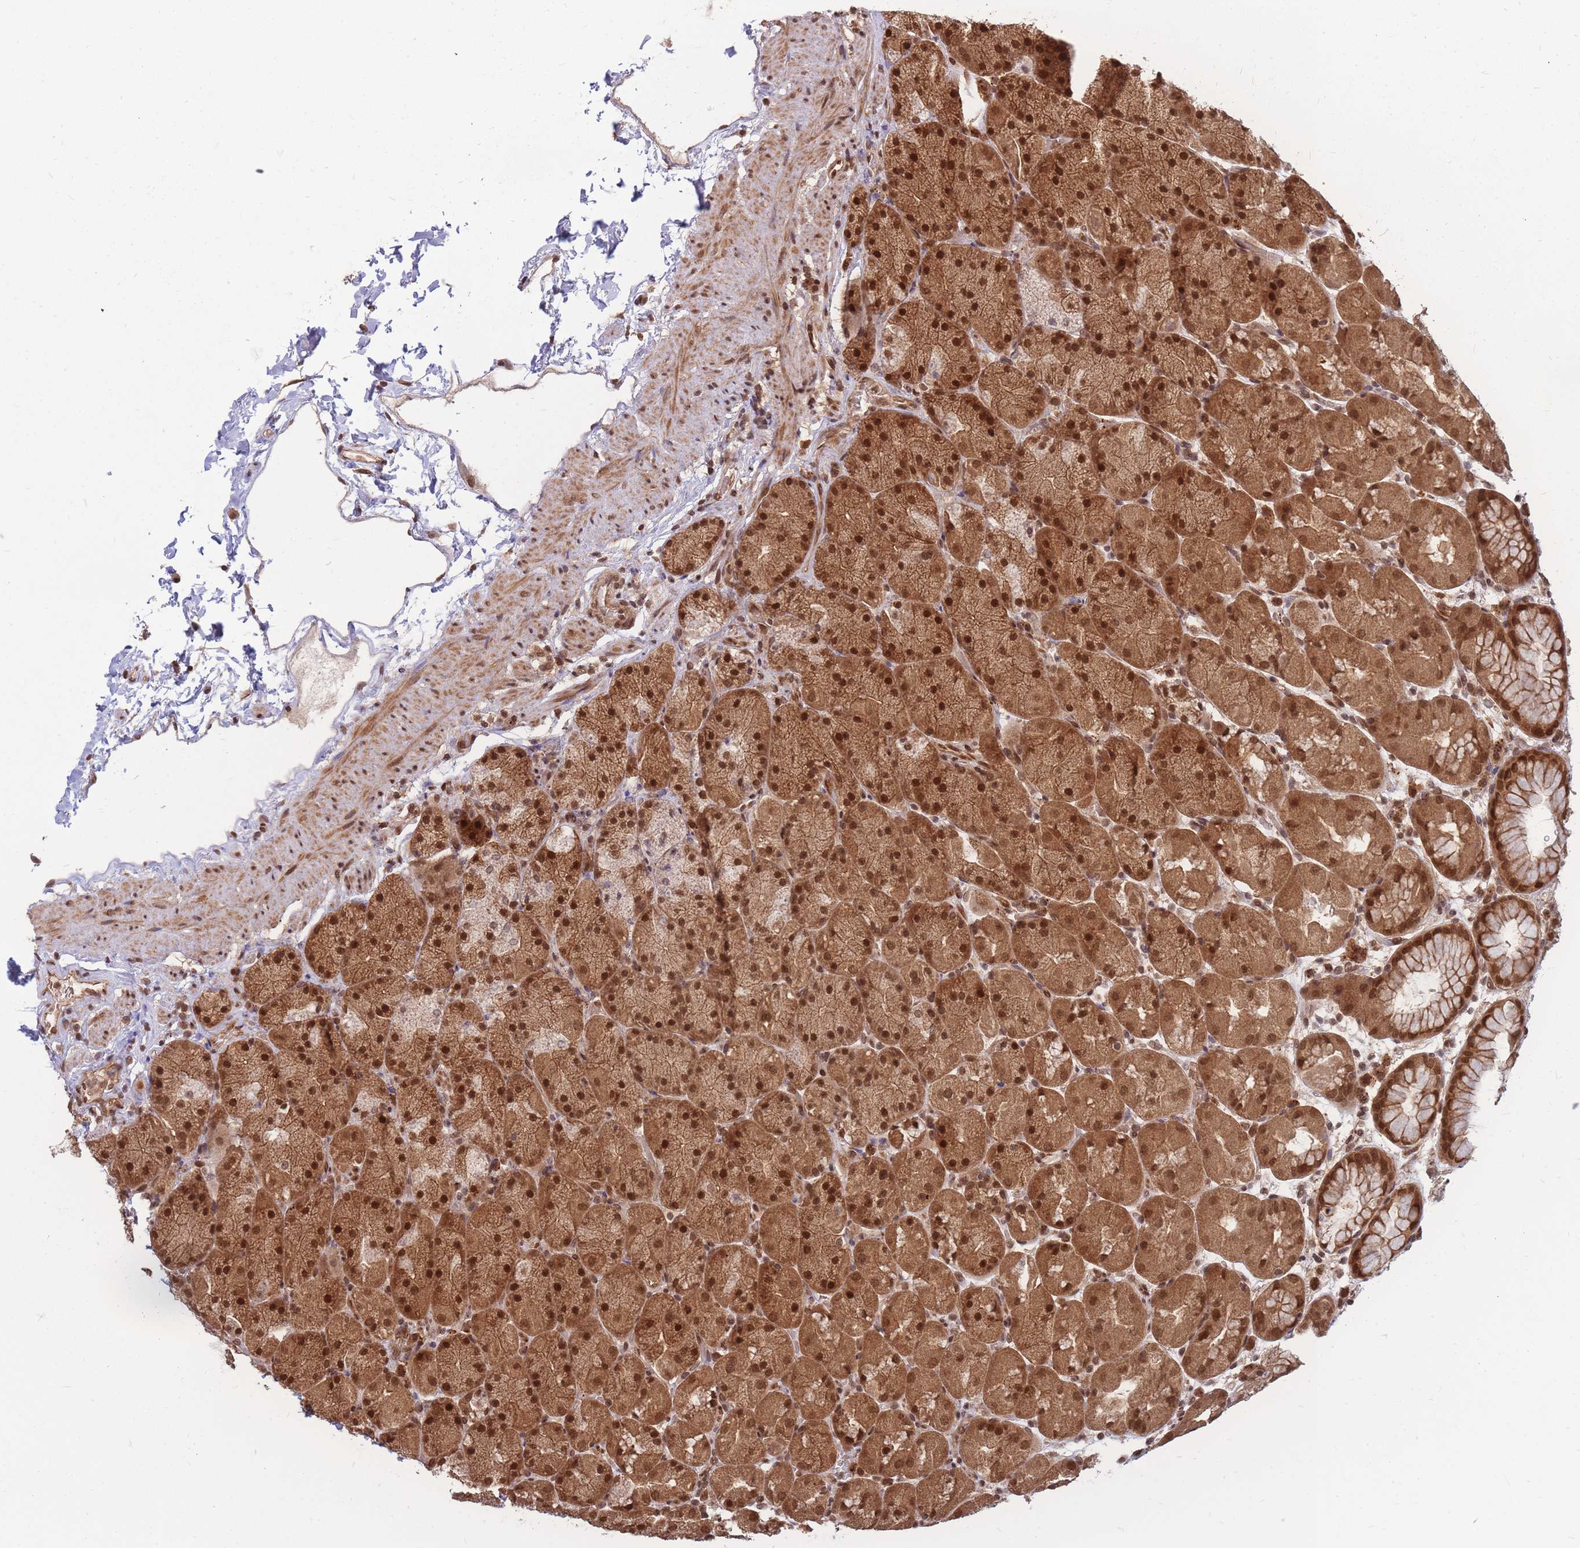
{"staining": {"intensity": "strong", "quantity": ">75%", "location": "cytoplasmic/membranous,nuclear"}, "tissue": "stomach", "cell_type": "Glandular cells", "image_type": "normal", "snomed": [{"axis": "morphology", "description": "Normal tissue, NOS"}, {"axis": "topography", "description": "Stomach, upper"}, {"axis": "topography", "description": "Stomach, lower"}], "caption": "An immunohistochemistry micrograph of normal tissue is shown. Protein staining in brown highlights strong cytoplasmic/membranous,nuclear positivity in stomach within glandular cells.", "gene": "SRA1", "patient": {"sex": "male", "age": 67}}